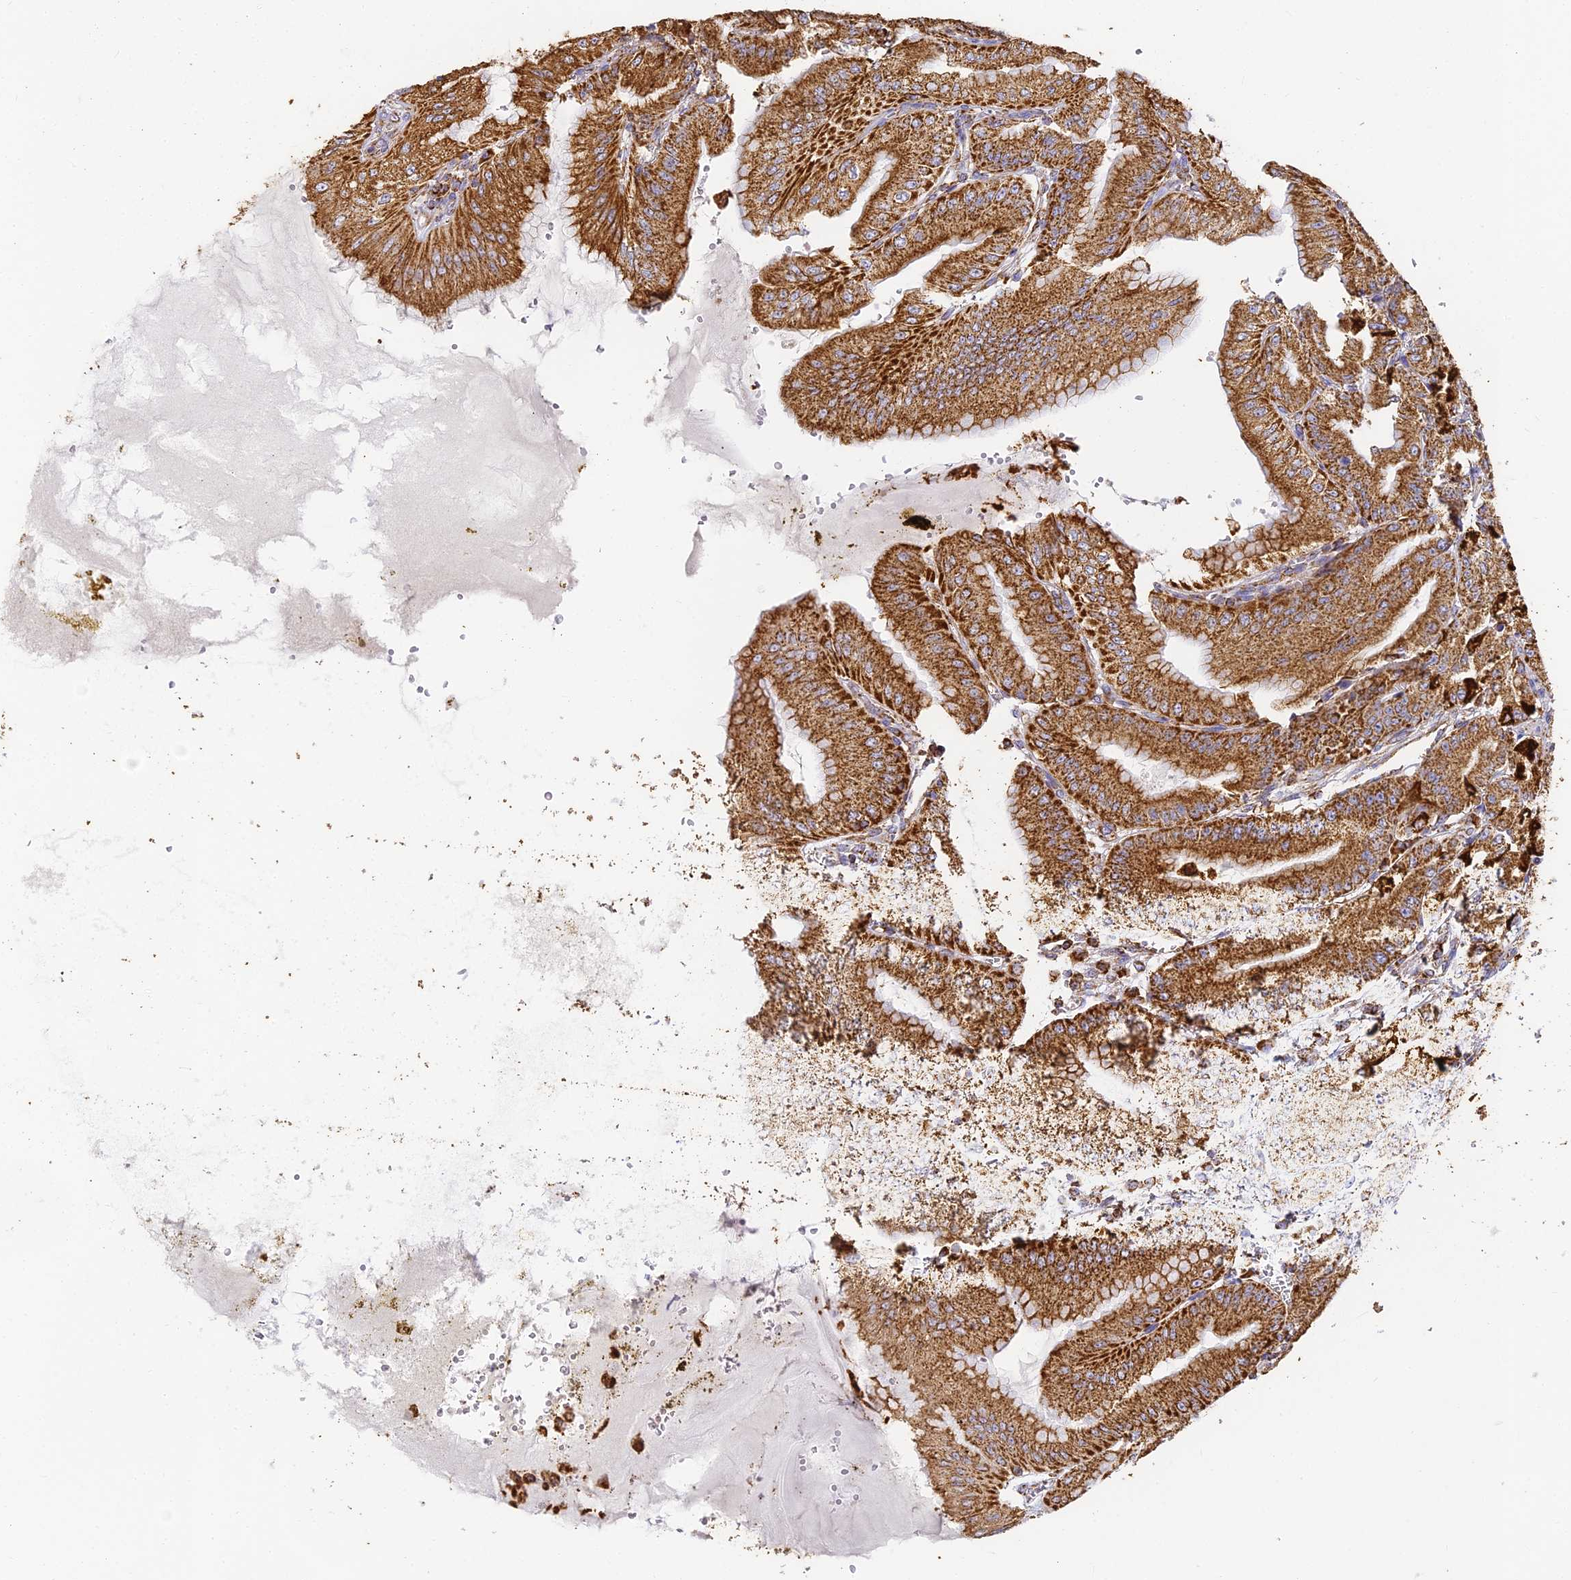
{"staining": {"intensity": "strong", "quantity": ">75%", "location": "cytoplasmic/membranous"}, "tissue": "stomach", "cell_type": "Glandular cells", "image_type": "normal", "snomed": [{"axis": "morphology", "description": "Normal tissue, NOS"}, {"axis": "topography", "description": "Stomach, upper"}, {"axis": "topography", "description": "Stomach, lower"}], "caption": "Glandular cells exhibit high levels of strong cytoplasmic/membranous expression in approximately >75% of cells in normal stomach. The staining was performed using DAB, with brown indicating positive protein expression. Nuclei are stained blue with hematoxylin.", "gene": "COX6C", "patient": {"sex": "male", "age": 71}}